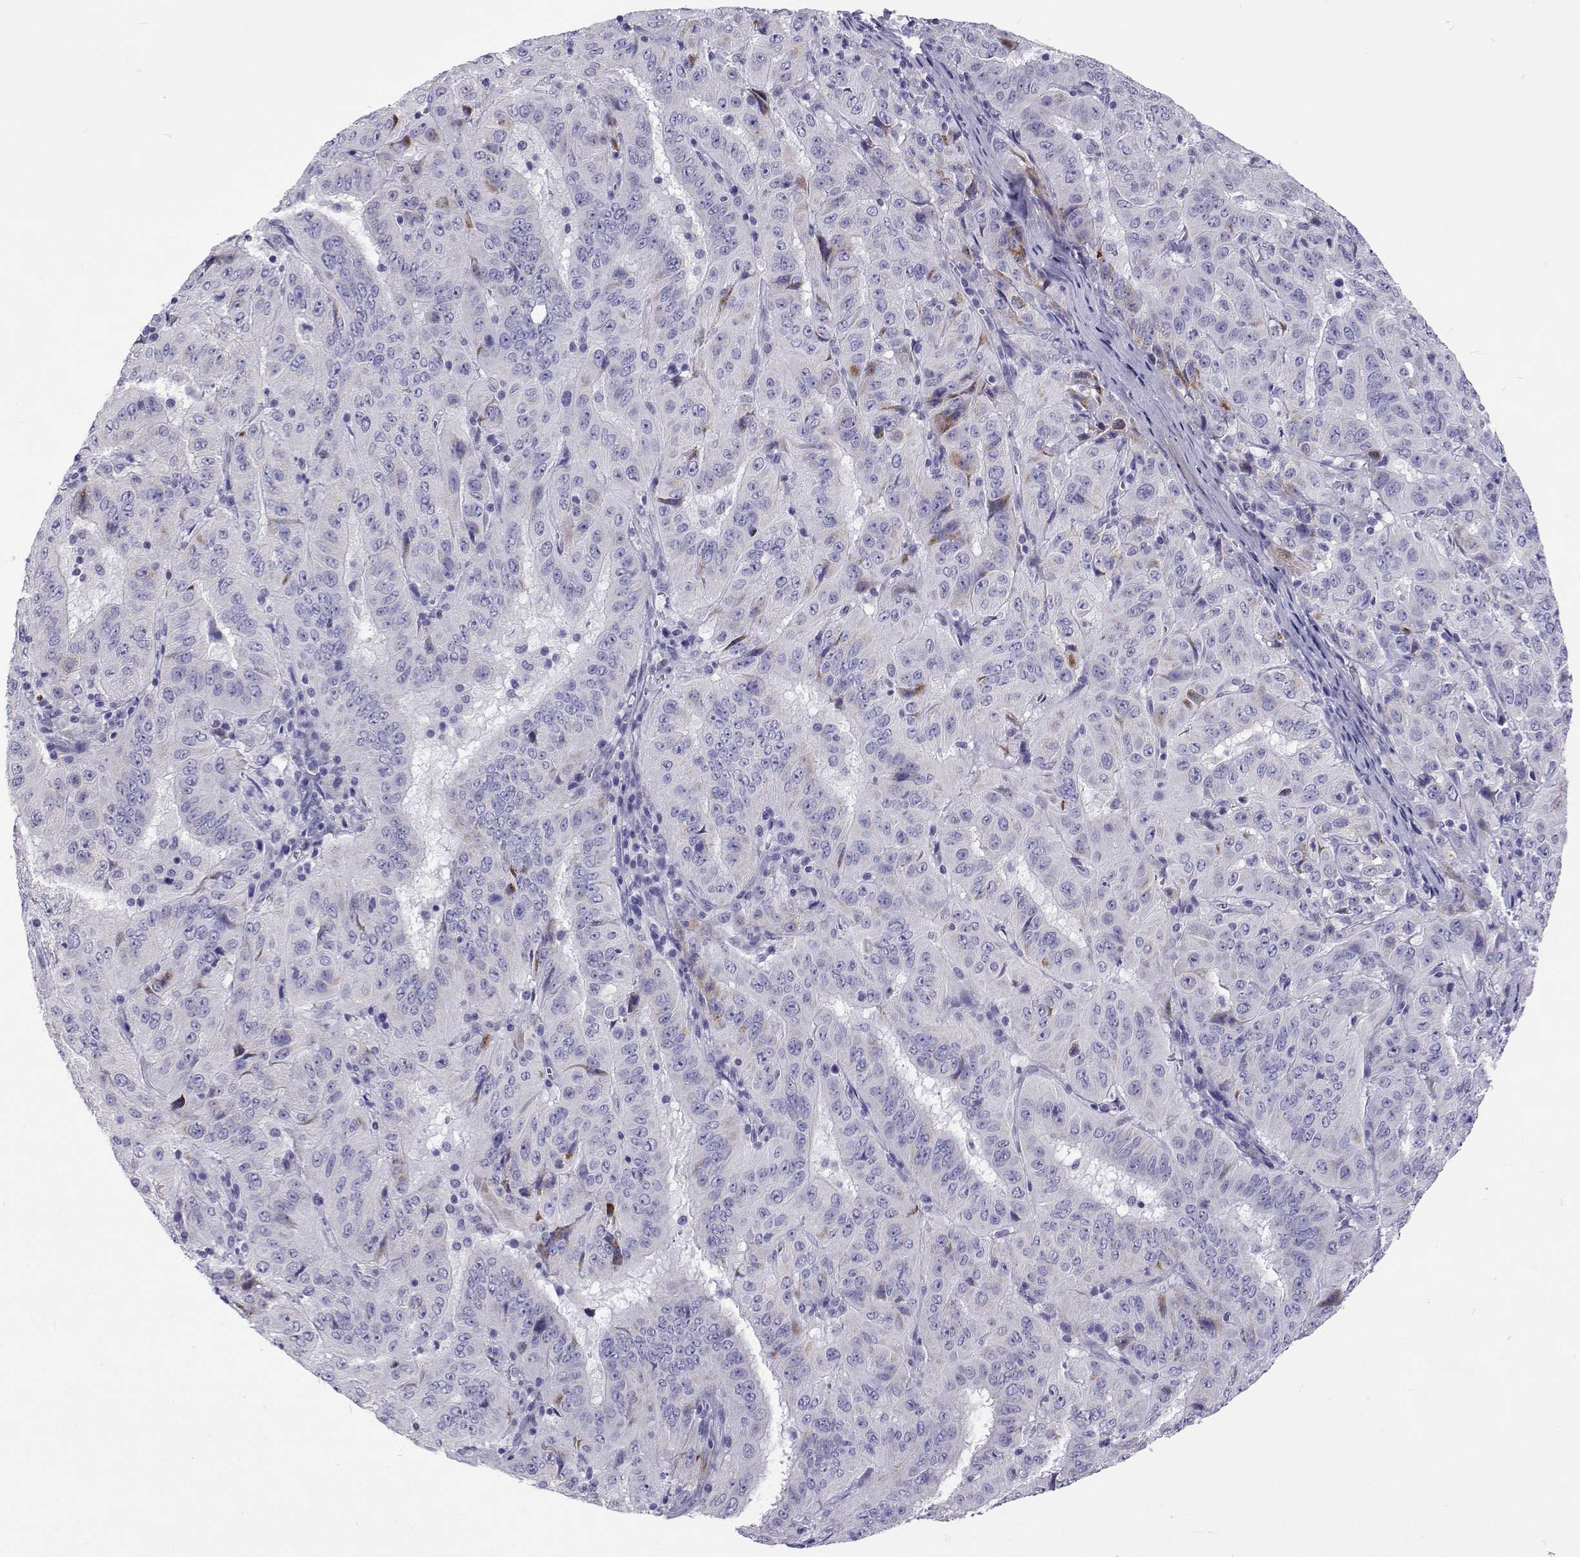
{"staining": {"intensity": "negative", "quantity": "none", "location": "none"}, "tissue": "pancreatic cancer", "cell_type": "Tumor cells", "image_type": "cancer", "snomed": [{"axis": "morphology", "description": "Adenocarcinoma, NOS"}, {"axis": "topography", "description": "Pancreas"}], "caption": "A histopathology image of human pancreatic cancer (adenocarcinoma) is negative for staining in tumor cells. (DAB (3,3'-diaminobenzidine) IHC, high magnification).", "gene": "UMODL1", "patient": {"sex": "male", "age": 63}}